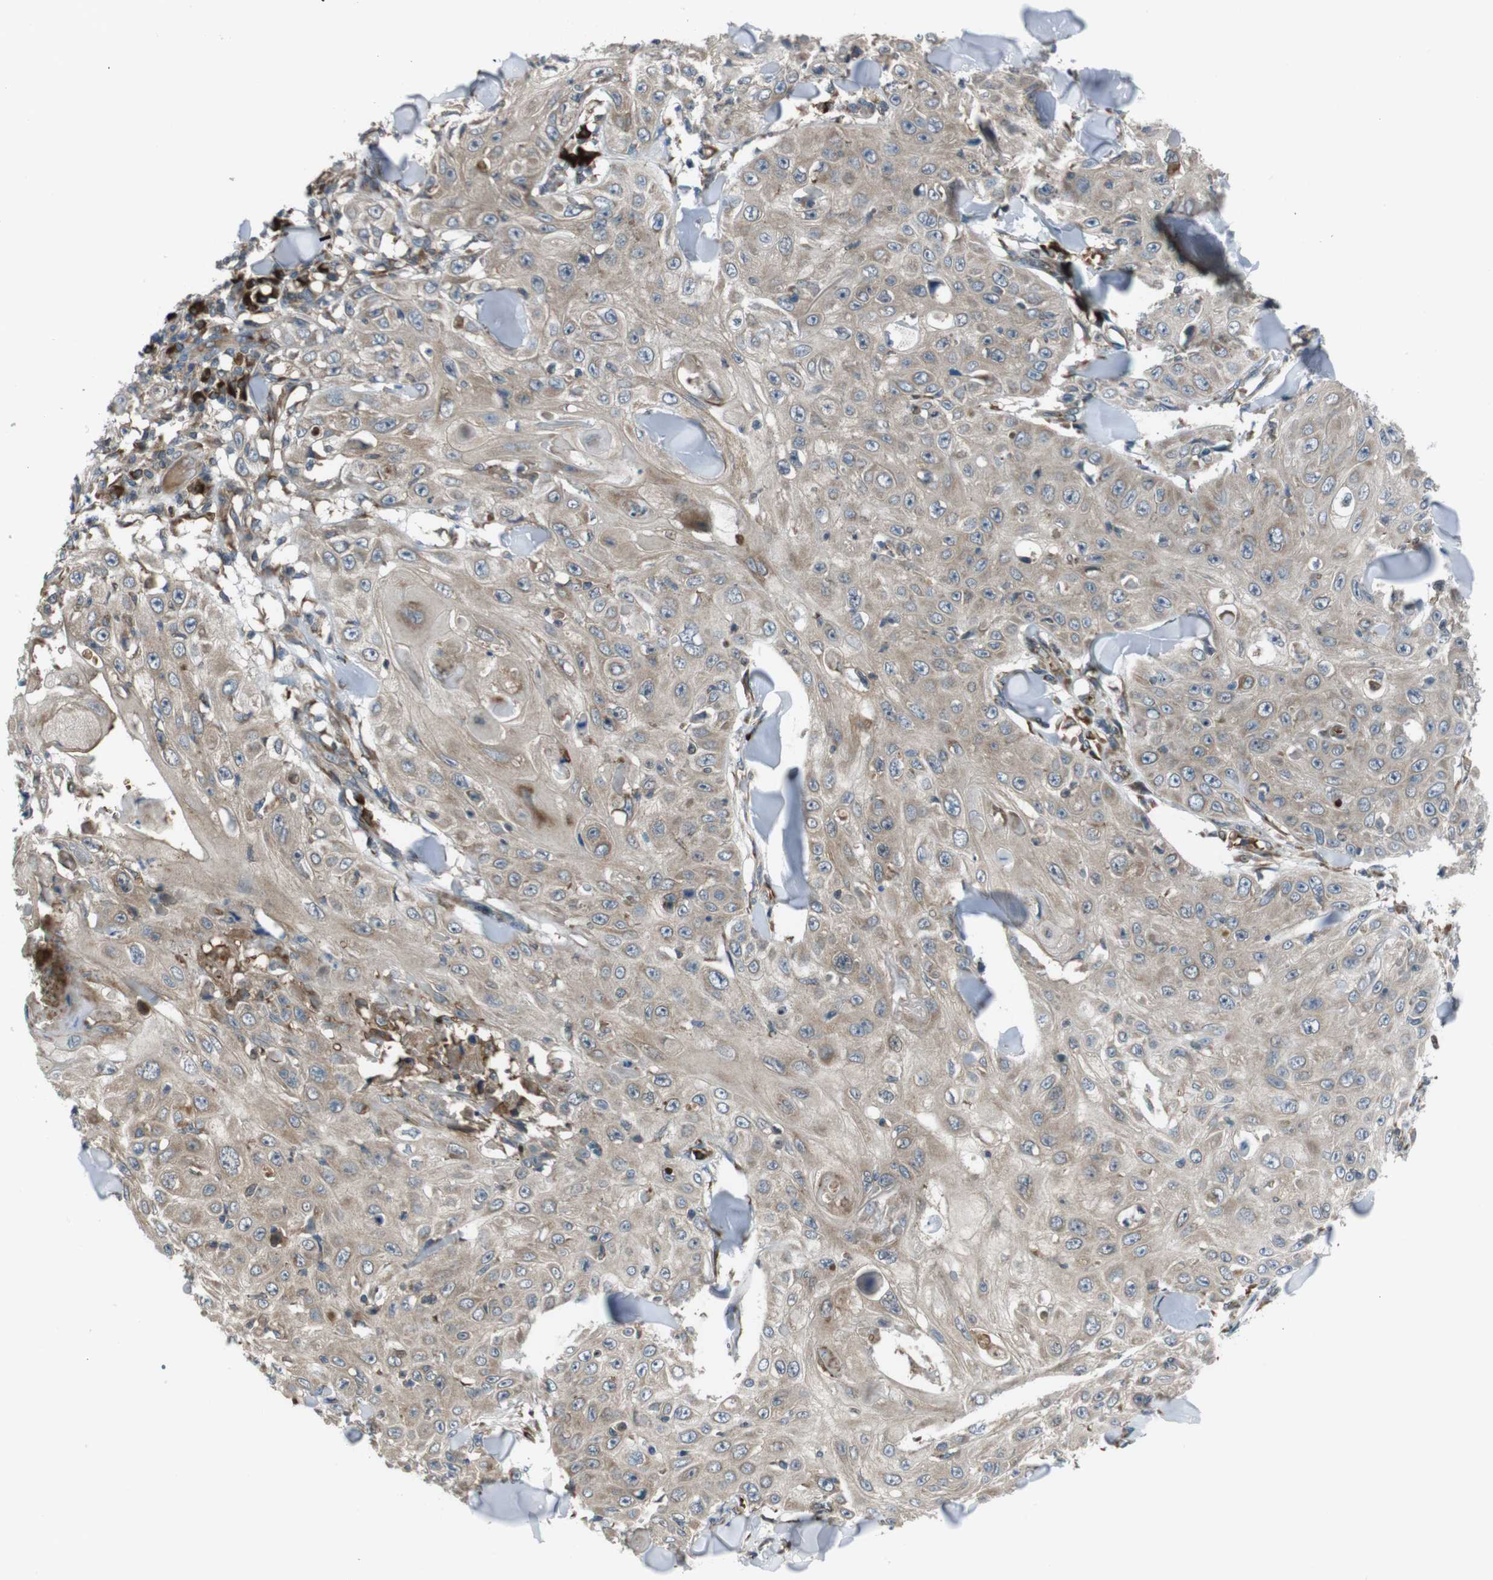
{"staining": {"intensity": "weak", "quantity": ">75%", "location": "cytoplasmic/membranous"}, "tissue": "skin cancer", "cell_type": "Tumor cells", "image_type": "cancer", "snomed": [{"axis": "morphology", "description": "Squamous cell carcinoma, NOS"}, {"axis": "topography", "description": "Skin"}], "caption": "Immunohistochemical staining of human skin squamous cell carcinoma displays weak cytoplasmic/membranous protein expression in approximately >75% of tumor cells.", "gene": "SSR3", "patient": {"sex": "male", "age": 86}}